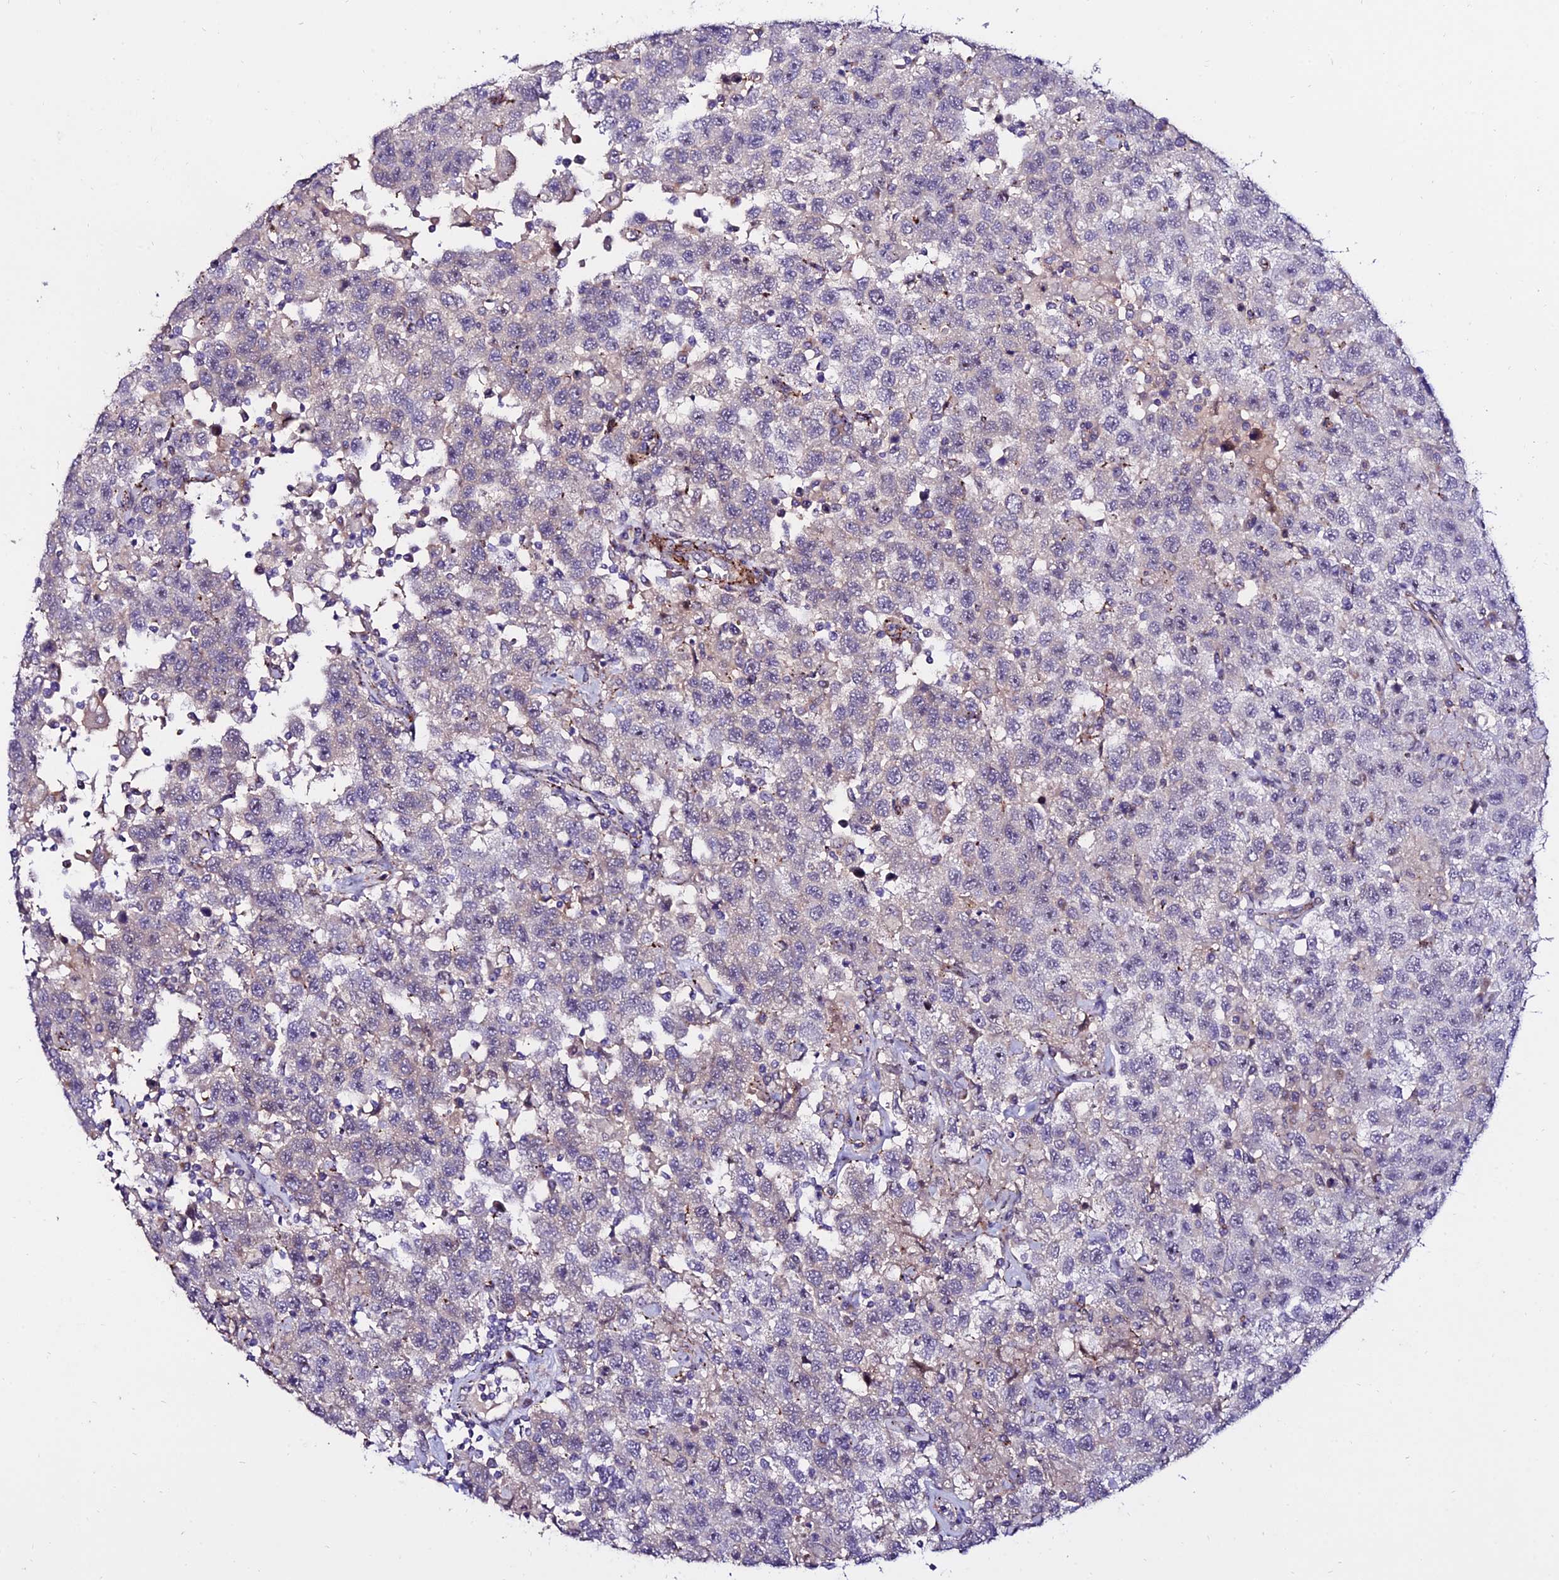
{"staining": {"intensity": "negative", "quantity": "none", "location": "none"}, "tissue": "testis cancer", "cell_type": "Tumor cells", "image_type": "cancer", "snomed": [{"axis": "morphology", "description": "Seminoma, NOS"}, {"axis": "topography", "description": "Testis"}], "caption": "Testis cancer was stained to show a protein in brown. There is no significant staining in tumor cells. (Stains: DAB immunohistochemistry (IHC) with hematoxylin counter stain, Microscopy: brightfield microscopy at high magnification).", "gene": "ALDH3B2", "patient": {"sex": "male", "age": 41}}